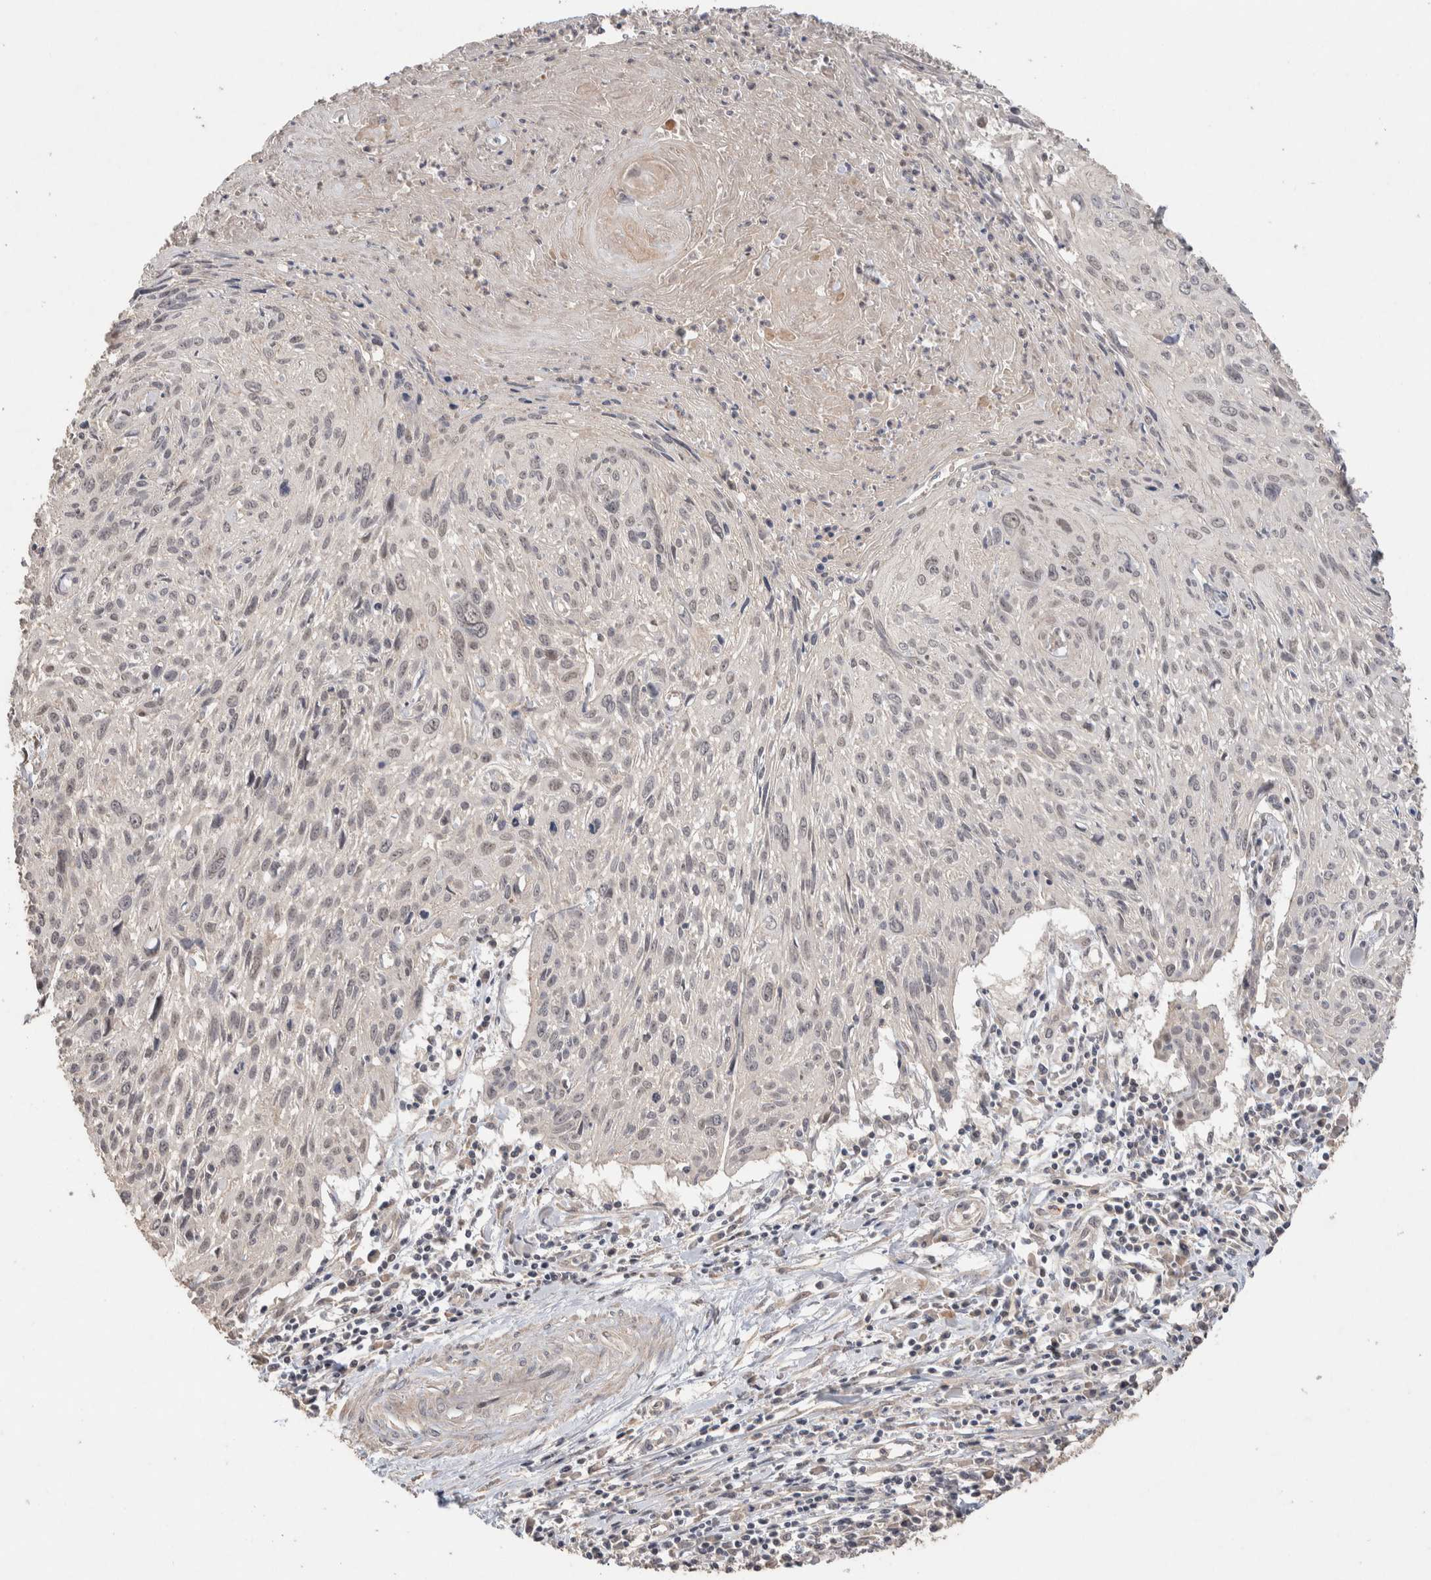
{"staining": {"intensity": "negative", "quantity": "none", "location": "none"}, "tissue": "cervical cancer", "cell_type": "Tumor cells", "image_type": "cancer", "snomed": [{"axis": "morphology", "description": "Squamous cell carcinoma, NOS"}, {"axis": "topography", "description": "Cervix"}], "caption": "An IHC micrograph of cervical cancer (squamous cell carcinoma) is shown. There is no staining in tumor cells of cervical cancer (squamous cell carcinoma).", "gene": "CASK", "patient": {"sex": "female", "age": 51}}